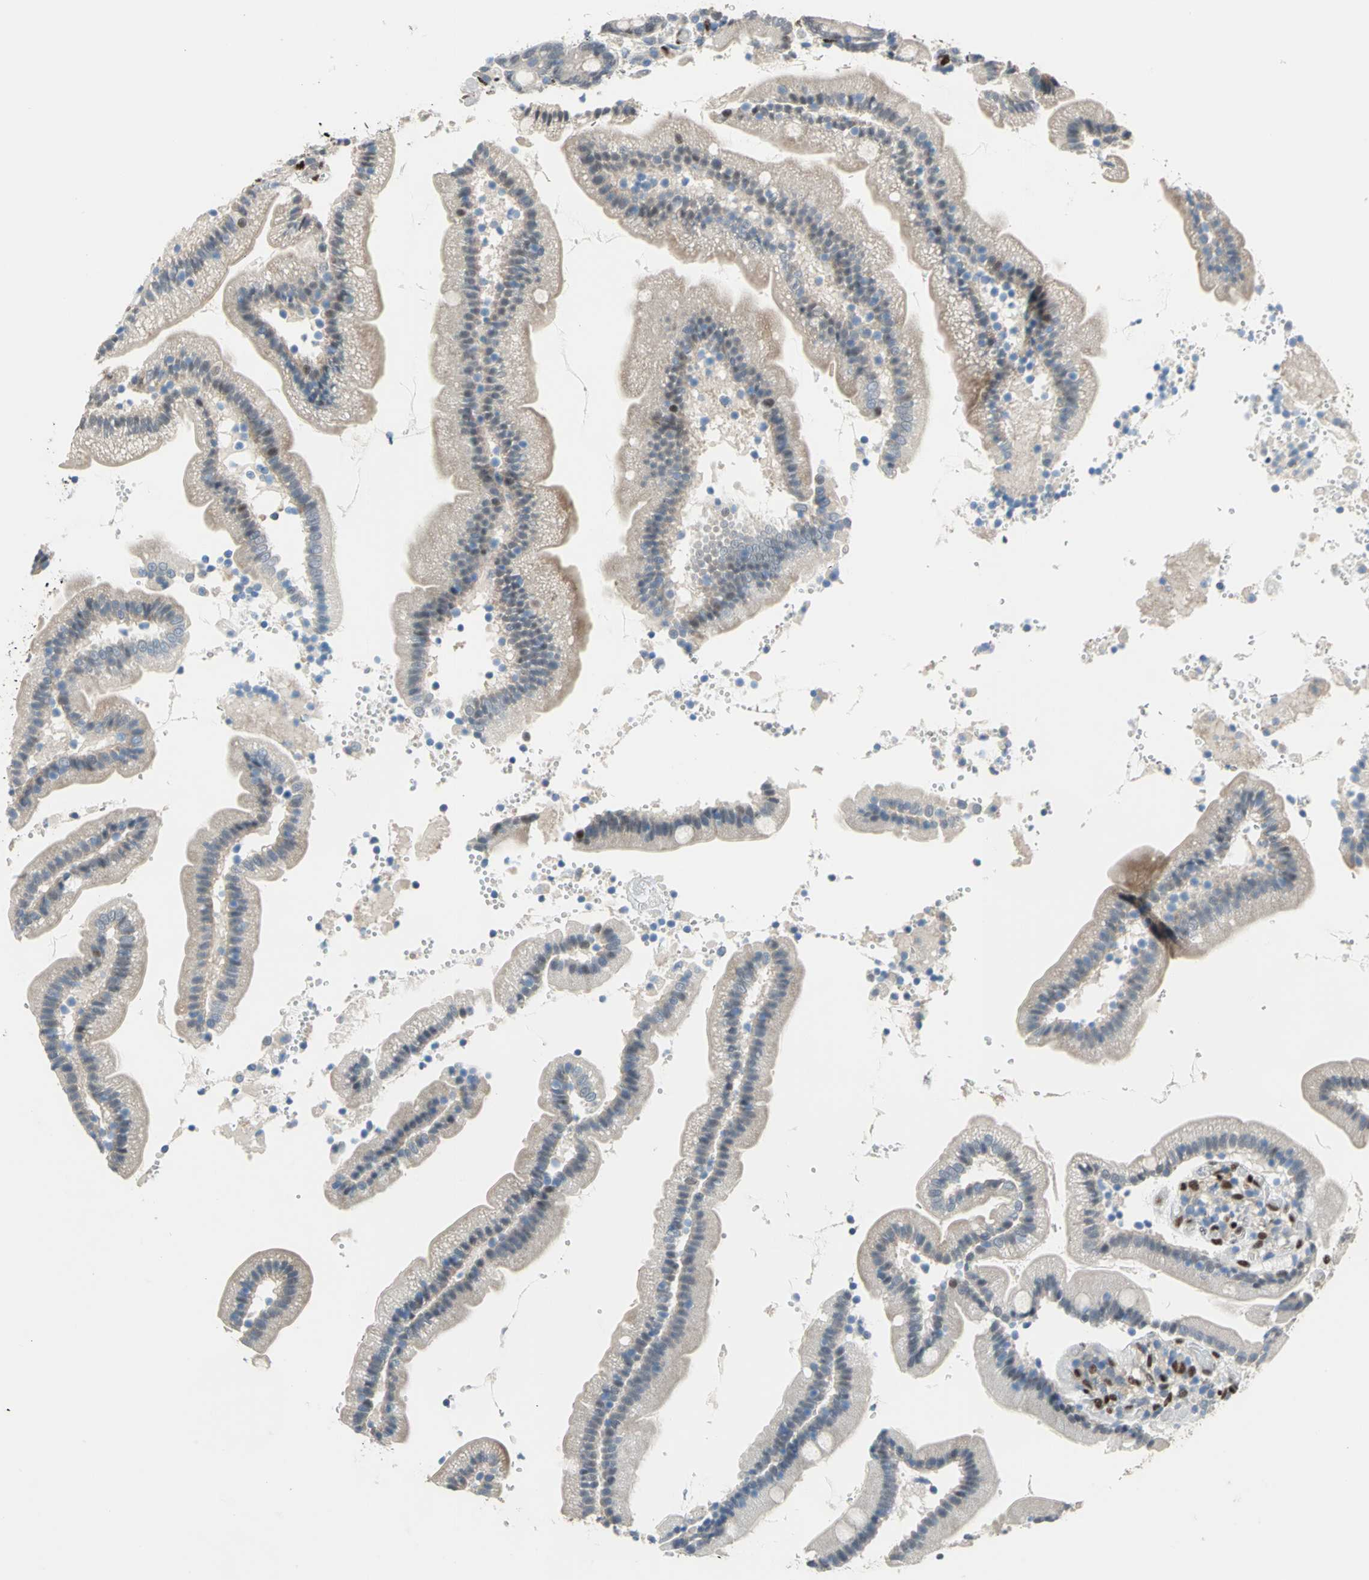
{"staining": {"intensity": "weak", "quantity": "25%-75%", "location": "cytoplasmic/membranous,nuclear"}, "tissue": "duodenum", "cell_type": "Glandular cells", "image_type": "normal", "snomed": [{"axis": "morphology", "description": "Normal tissue, NOS"}, {"axis": "topography", "description": "Duodenum"}], "caption": "Immunohistochemical staining of benign duodenum reveals low levels of weak cytoplasmic/membranous,nuclear positivity in approximately 25%-75% of glandular cells.", "gene": "RBFOX2", "patient": {"sex": "male", "age": 66}}